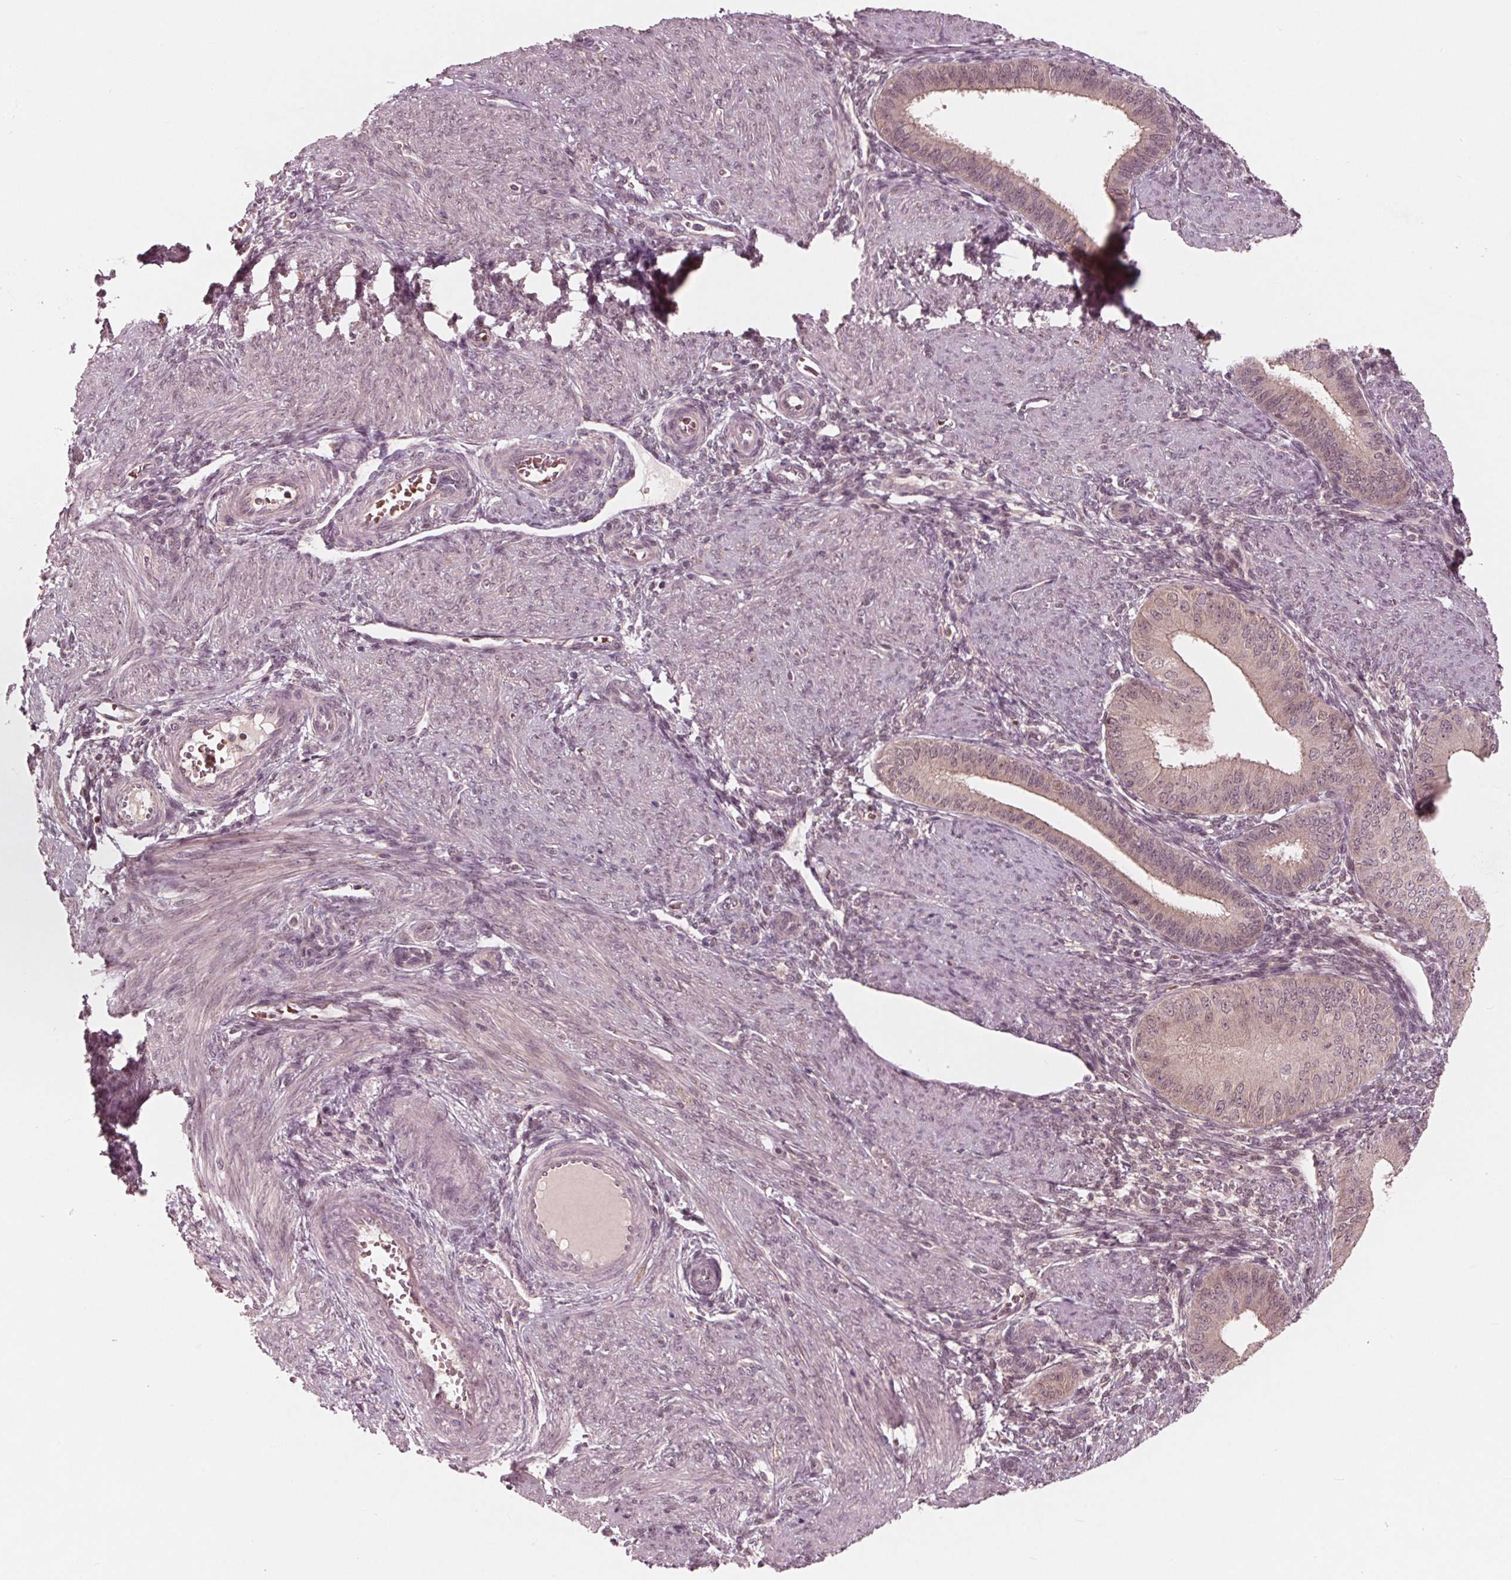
{"staining": {"intensity": "negative", "quantity": "none", "location": "none"}, "tissue": "endometrium", "cell_type": "Cells in endometrial stroma", "image_type": "normal", "snomed": [{"axis": "morphology", "description": "Normal tissue, NOS"}, {"axis": "topography", "description": "Endometrium"}], "caption": "Protein analysis of normal endometrium displays no significant positivity in cells in endometrial stroma. (IHC, brightfield microscopy, high magnification).", "gene": "UBALD1", "patient": {"sex": "female", "age": 39}}